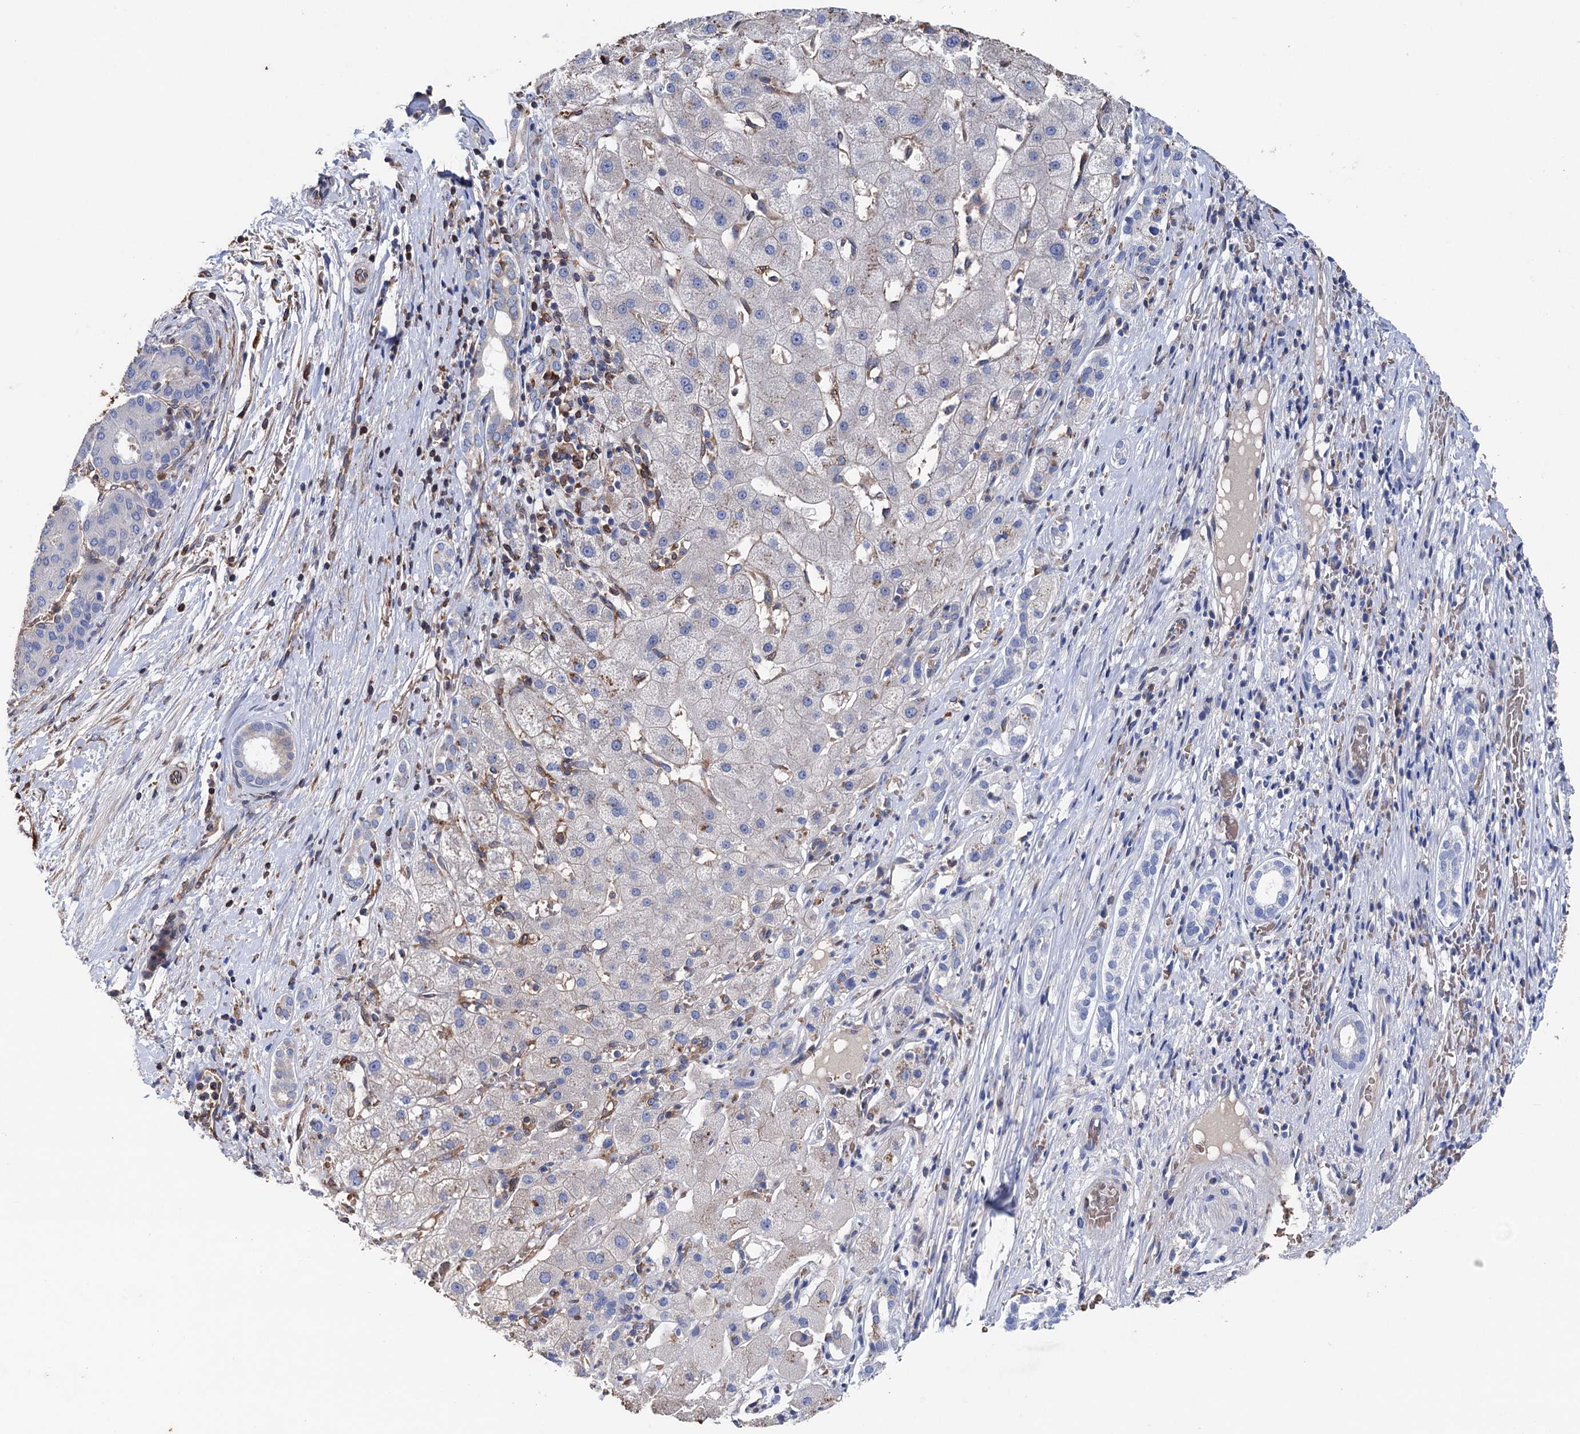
{"staining": {"intensity": "negative", "quantity": "none", "location": "none"}, "tissue": "liver cancer", "cell_type": "Tumor cells", "image_type": "cancer", "snomed": [{"axis": "morphology", "description": "Carcinoma, Hepatocellular, NOS"}, {"axis": "topography", "description": "Liver"}], "caption": "The immunohistochemistry (IHC) image has no significant expression in tumor cells of hepatocellular carcinoma (liver) tissue. (DAB immunohistochemistry (IHC) with hematoxylin counter stain).", "gene": "STING1", "patient": {"sex": "male", "age": 65}}